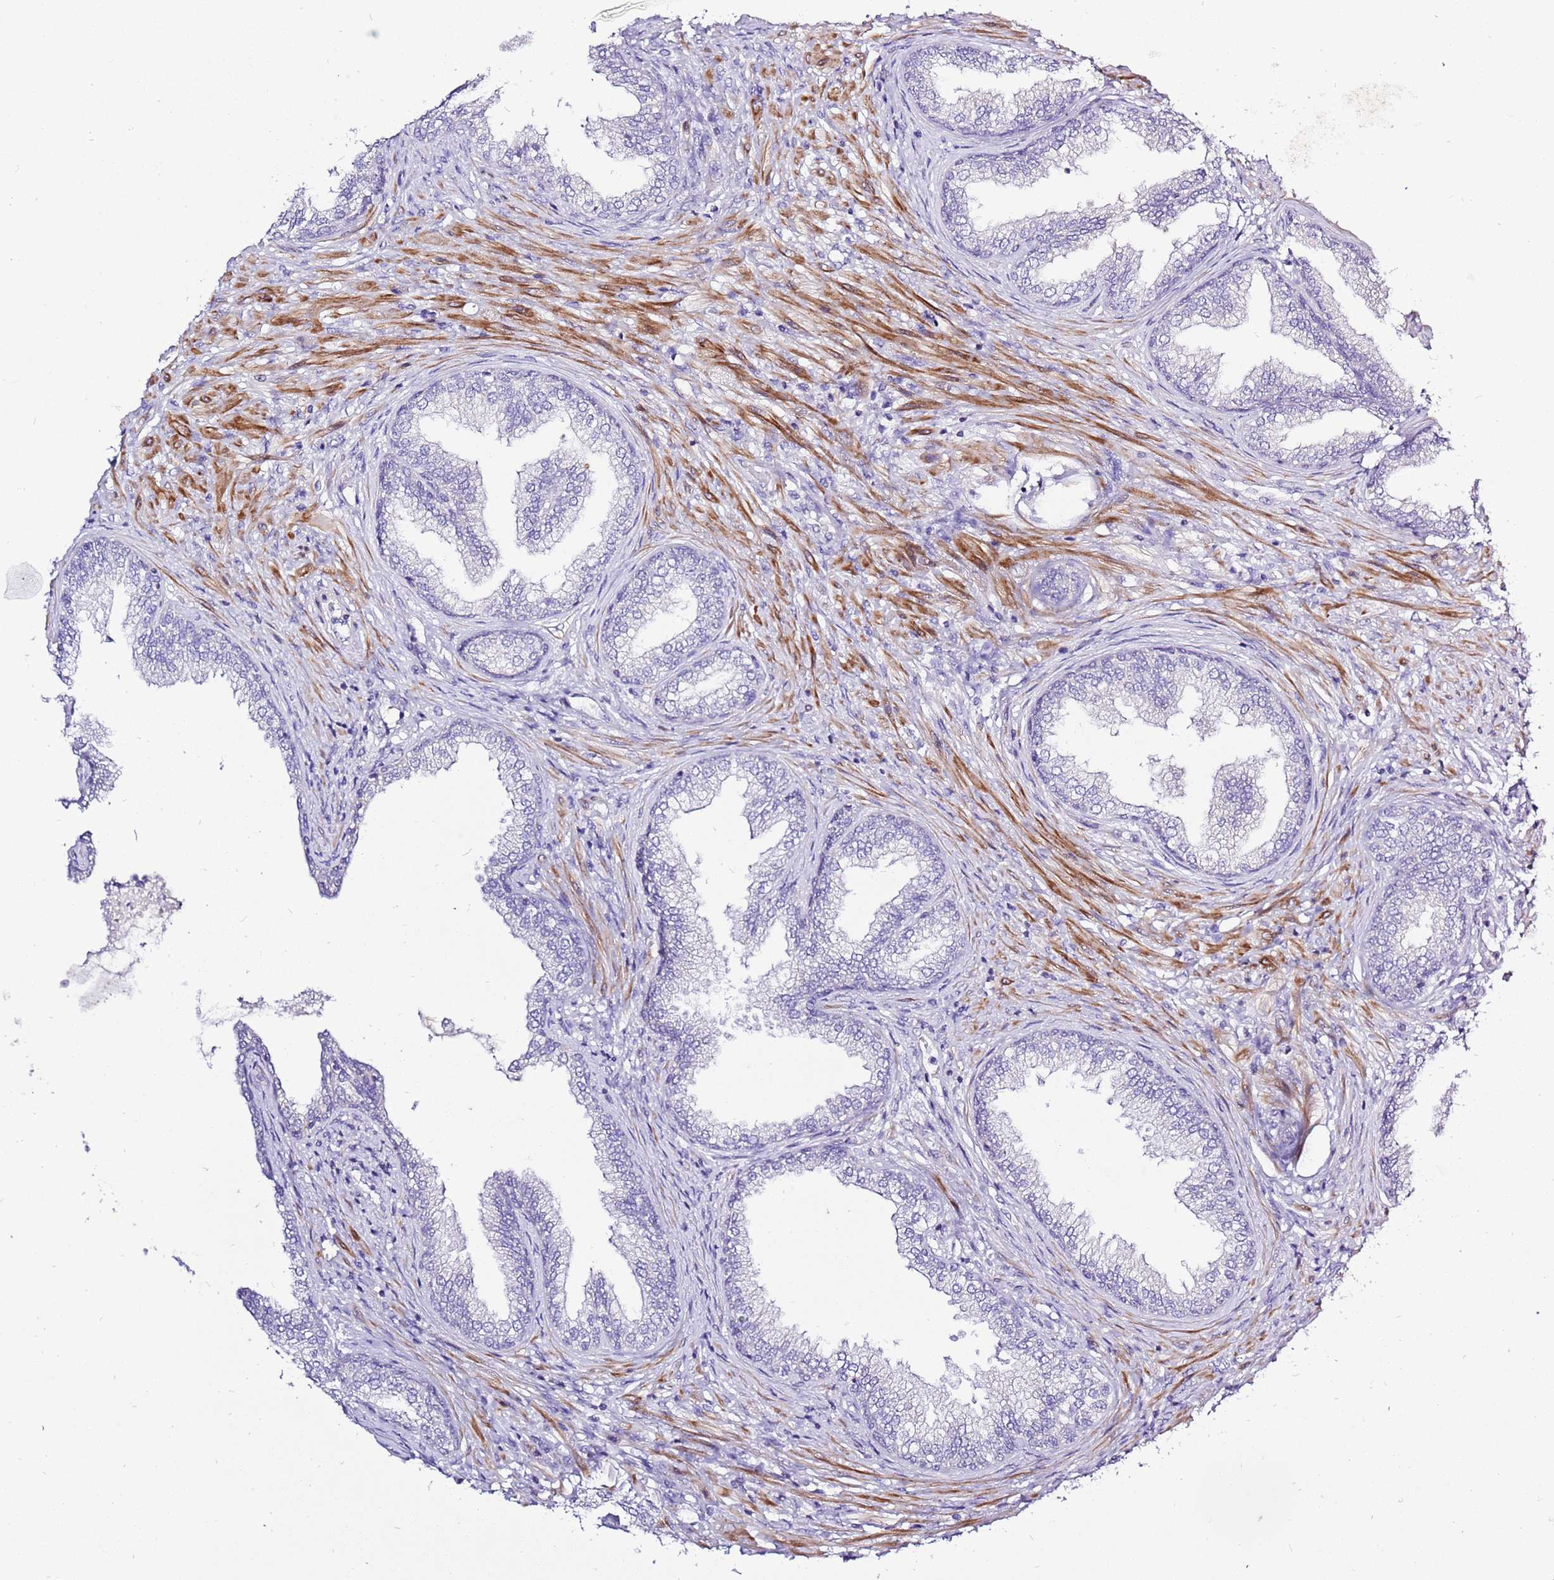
{"staining": {"intensity": "negative", "quantity": "none", "location": "none"}, "tissue": "prostate", "cell_type": "Glandular cells", "image_type": "normal", "snomed": [{"axis": "morphology", "description": "Normal tissue, NOS"}, {"axis": "topography", "description": "Prostate"}], "caption": "This image is of unremarkable prostate stained with IHC to label a protein in brown with the nuclei are counter-stained blue. There is no staining in glandular cells. Brightfield microscopy of immunohistochemistry stained with DAB (brown) and hematoxylin (blue), captured at high magnification.", "gene": "GLCE", "patient": {"sex": "male", "age": 76}}